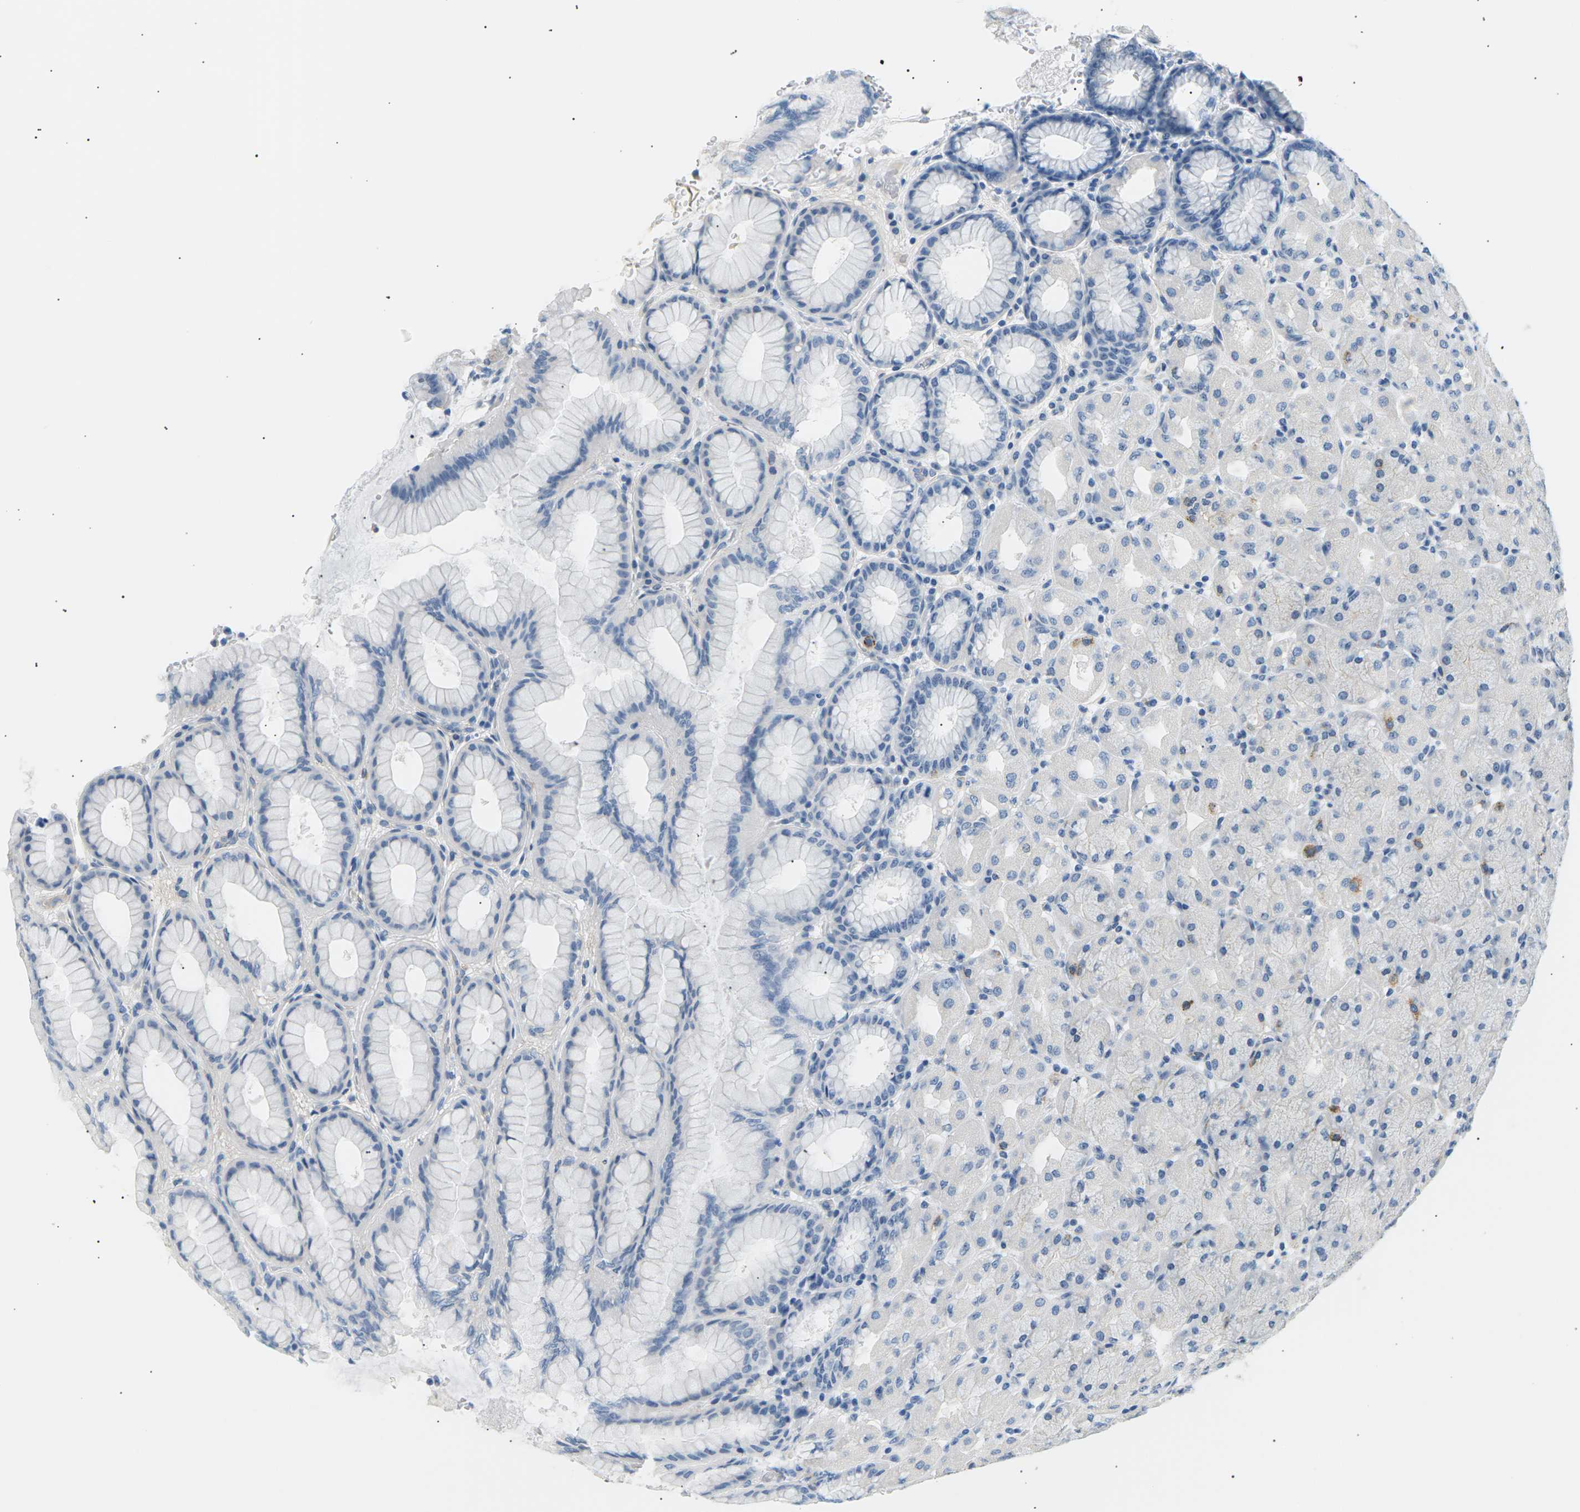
{"staining": {"intensity": "negative", "quantity": "none", "location": "none"}, "tissue": "stomach", "cell_type": "Glandular cells", "image_type": "normal", "snomed": [{"axis": "morphology", "description": "Normal tissue, NOS"}, {"axis": "topography", "description": "Stomach, upper"}], "caption": "Unremarkable stomach was stained to show a protein in brown. There is no significant expression in glandular cells. (Immunohistochemistry (ihc), brightfield microscopy, high magnification).", "gene": "SEPTIN5", "patient": {"sex": "female", "age": 56}}